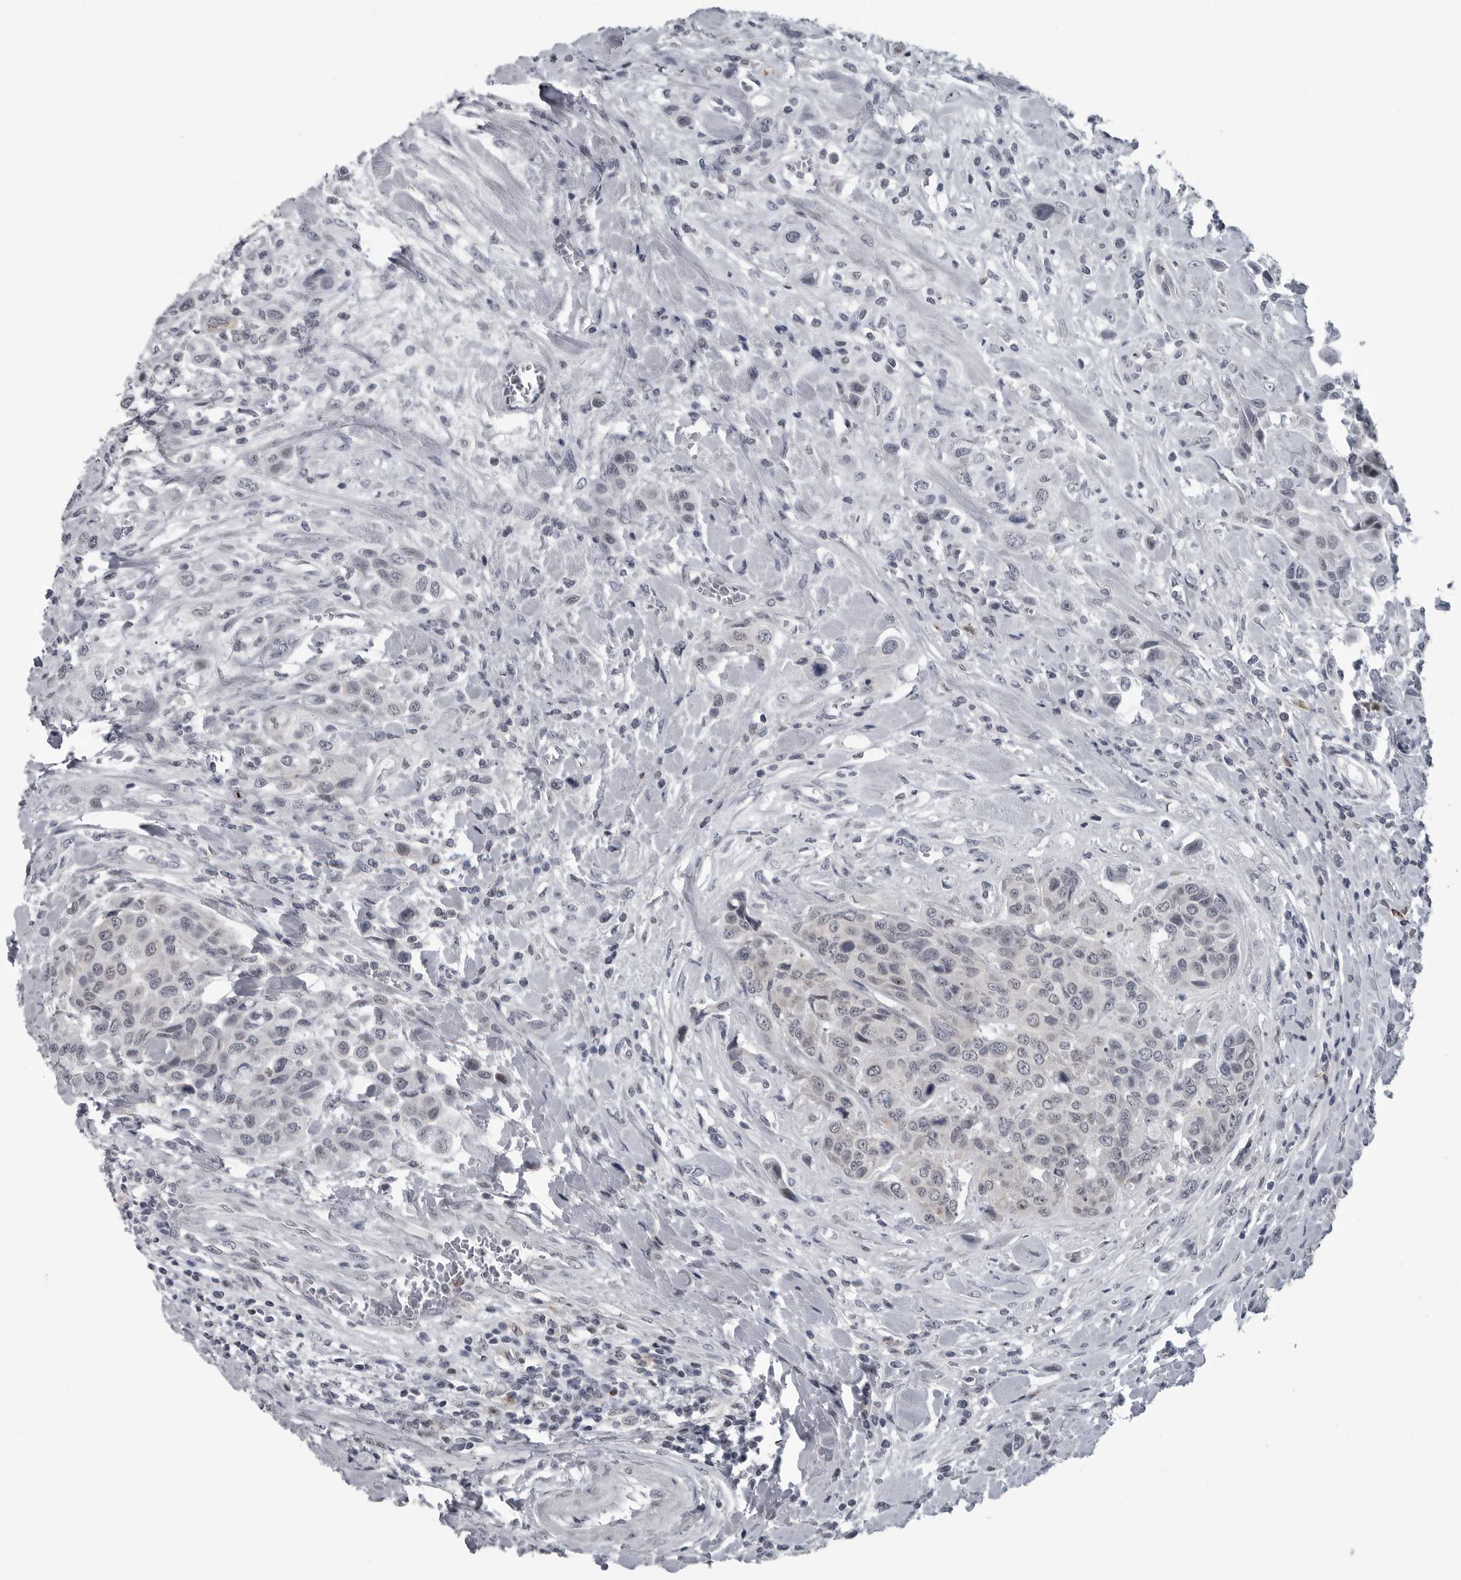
{"staining": {"intensity": "negative", "quantity": "none", "location": "none"}, "tissue": "urothelial cancer", "cell_type": "Tumor cells", "image_type": "cancer", "snomed": [{"axis": "morphology", "description": "Urothelial carcinoma, High grade"}, {"axis": "topography", "description": "Urinary bladder"}], "caption": "Tumor cells are negative for protein expression in human high-grade urothelial carcinoma.", "gene": "LYSMD1", "patient": {"sex": "male", "age": 50}}